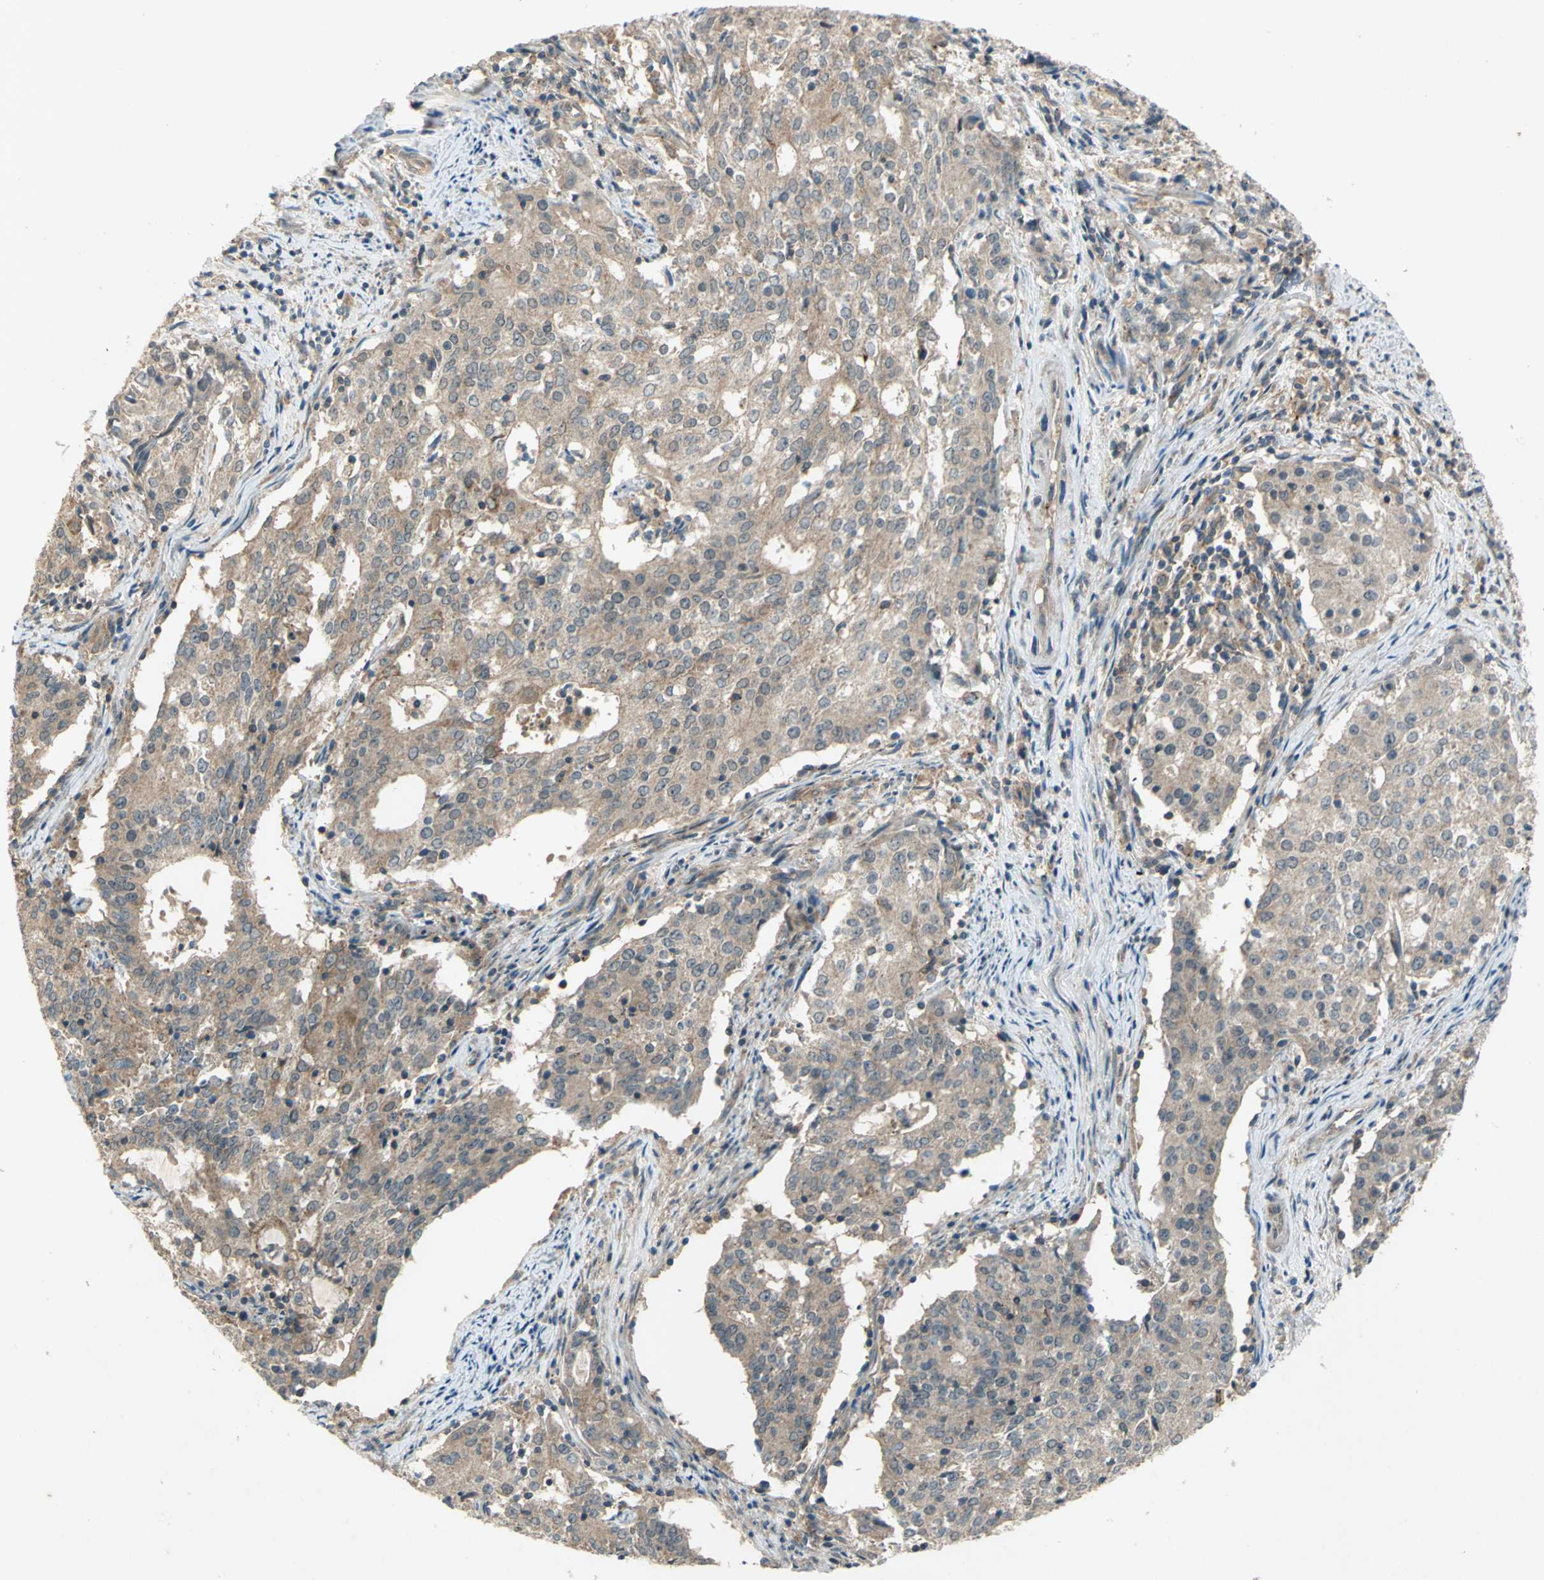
{"staining": {"intensity": "moderate", "quantity": ">75%", "location": "cytoplasmic/membranous"}, "tissue": "cervical cancer", "cell_type": "Tumor cells", "image_type": "cancer", "snomed": [{"axis": "morphology", "description": "Adenocarcinoma, NOS"}, {"axis": "topography", "description": "Cervix"}], "caption": "Adenocarcinoma (cervical) stained with immunohistochemistry (IHC) demonstrates moderate cytoplasmic/membranous positivity in about >75% of tumor cells.", "gene": "EMCN", "patient": {"sex": "female", "age": 44}}